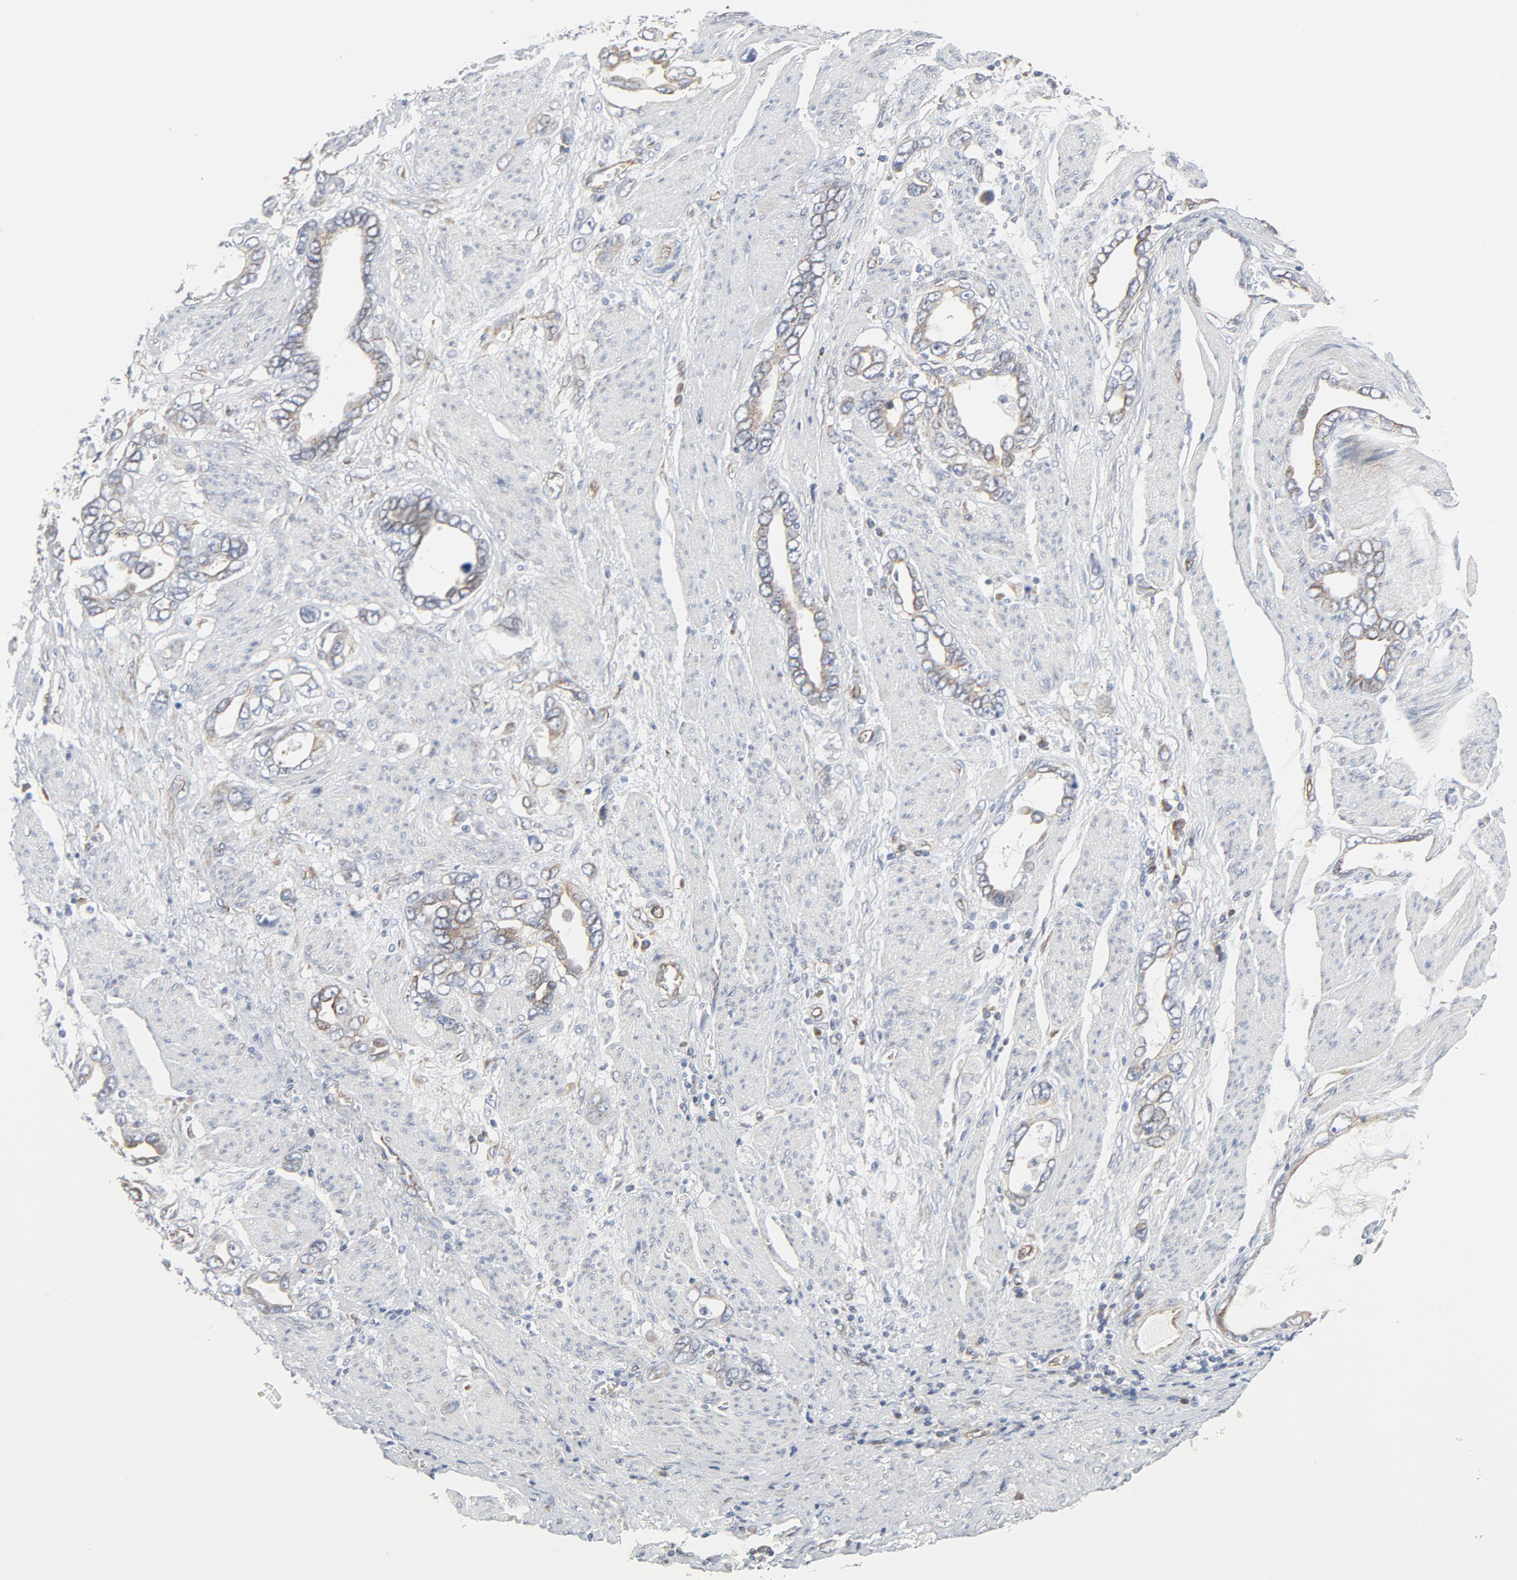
{"staining": {"intensity": "weak", "quantity": "<25%", "location": "cytoplasmic/membranous"}, "tissue": "stomach cancer", "cell_type": "Tumor cells", "image_type": "cancer", "snomed": [{"axis": "morphology", "description": "Adenocarcinoma, NOS"}, {"axis": "topography", "description": "Stomach"}], "caption": "The histopathology image demonstrates no staining of tumor cells in stomach cancer.", "gene": "TUBB1", "patient": {"sex": "male", "age": 78}}